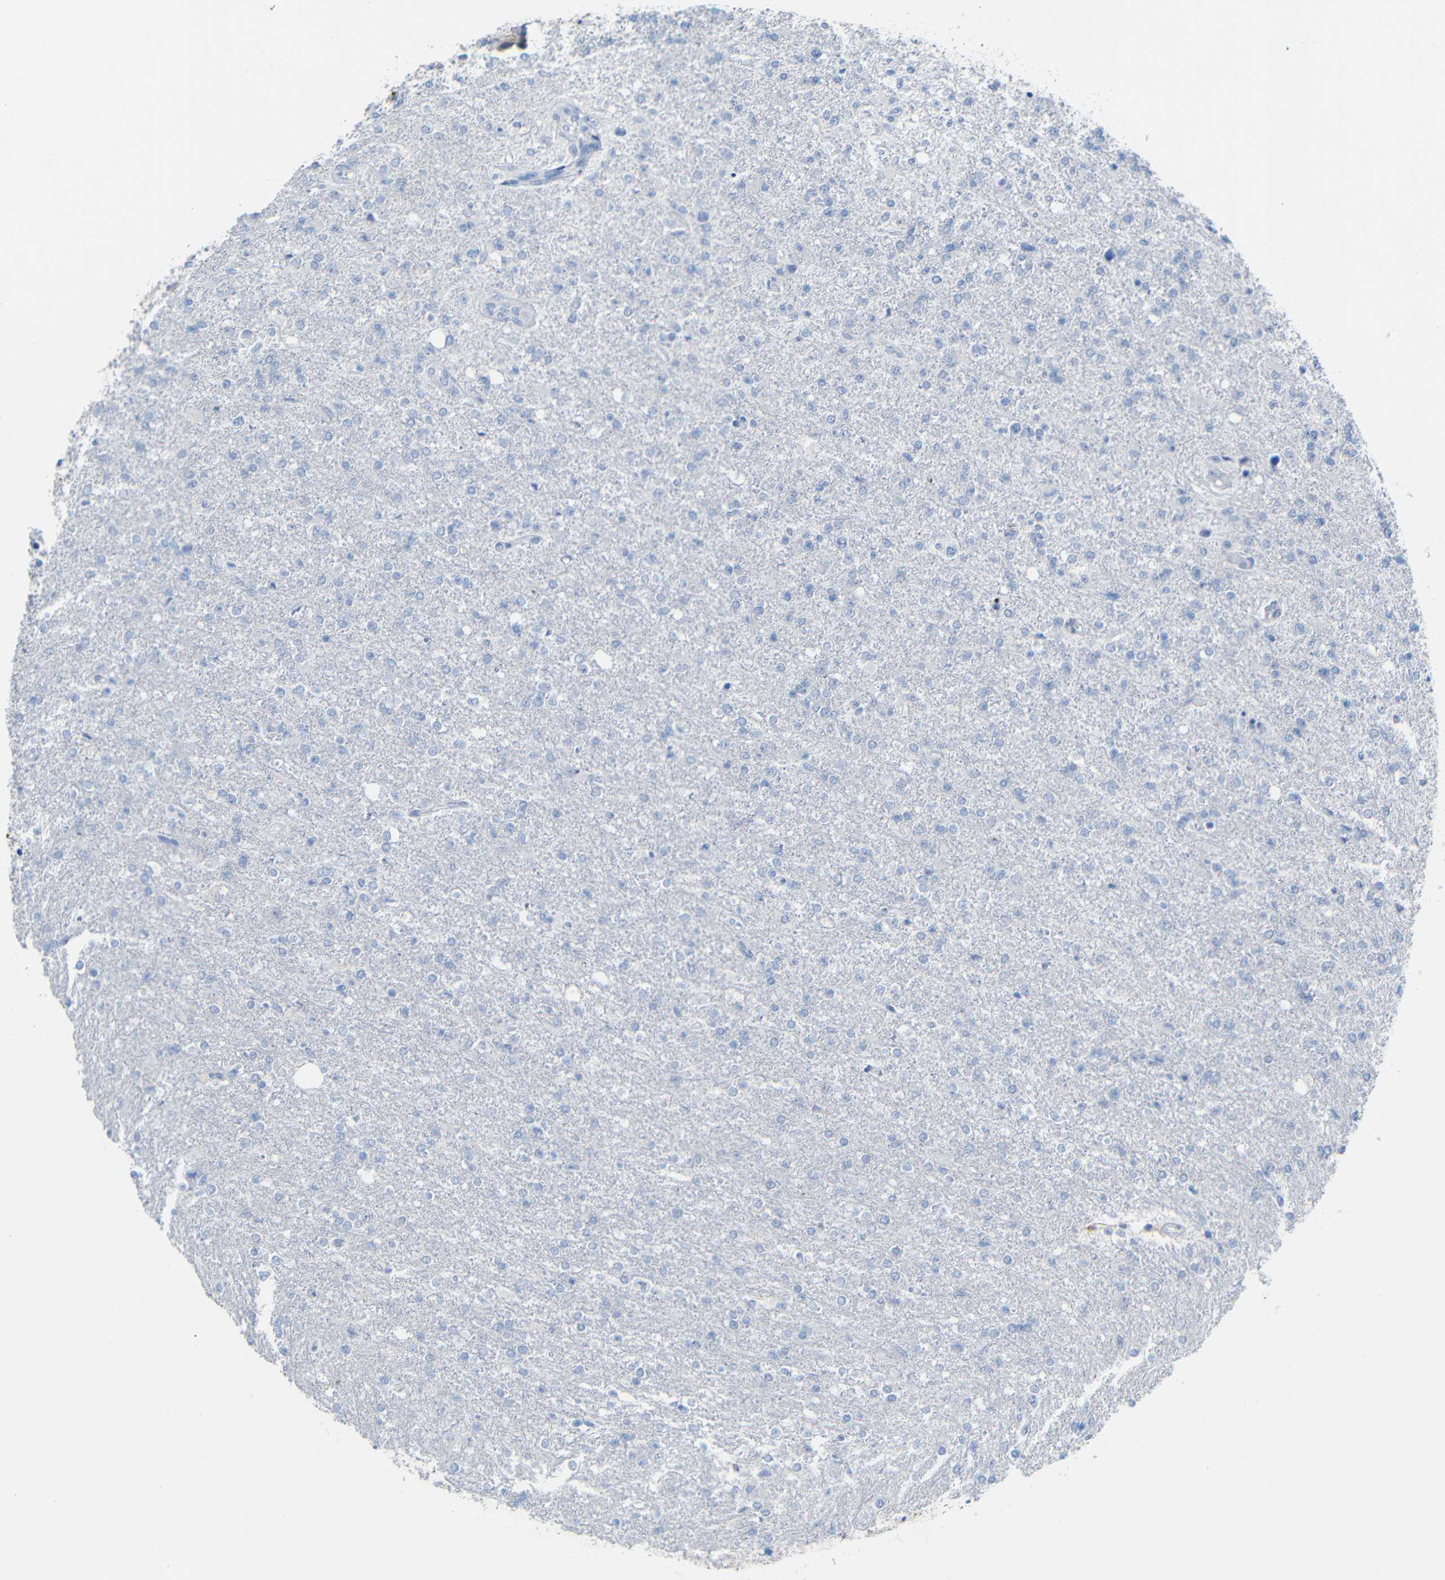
{"staining": {"intensity": "negative", "quantity": "none", "location": "none"}, "tissue": "glioma", "cell_type": "Tumor cells", "image_type": "cancer", "snomed": [{"axis": "morphology", "description": "Glioma, malignant, High grade"}, {"axis": "topography", "description": "Cerebral cortex"}], "caption": "Immunohistochemistry (IHC) image of neoplastic tissue: human malignant glioma (high-grade) stained with DAB shows no significant protein expression in tumor cells.", "gene": "C1orf210", "patient": {"sex": "male", "age": 76}}